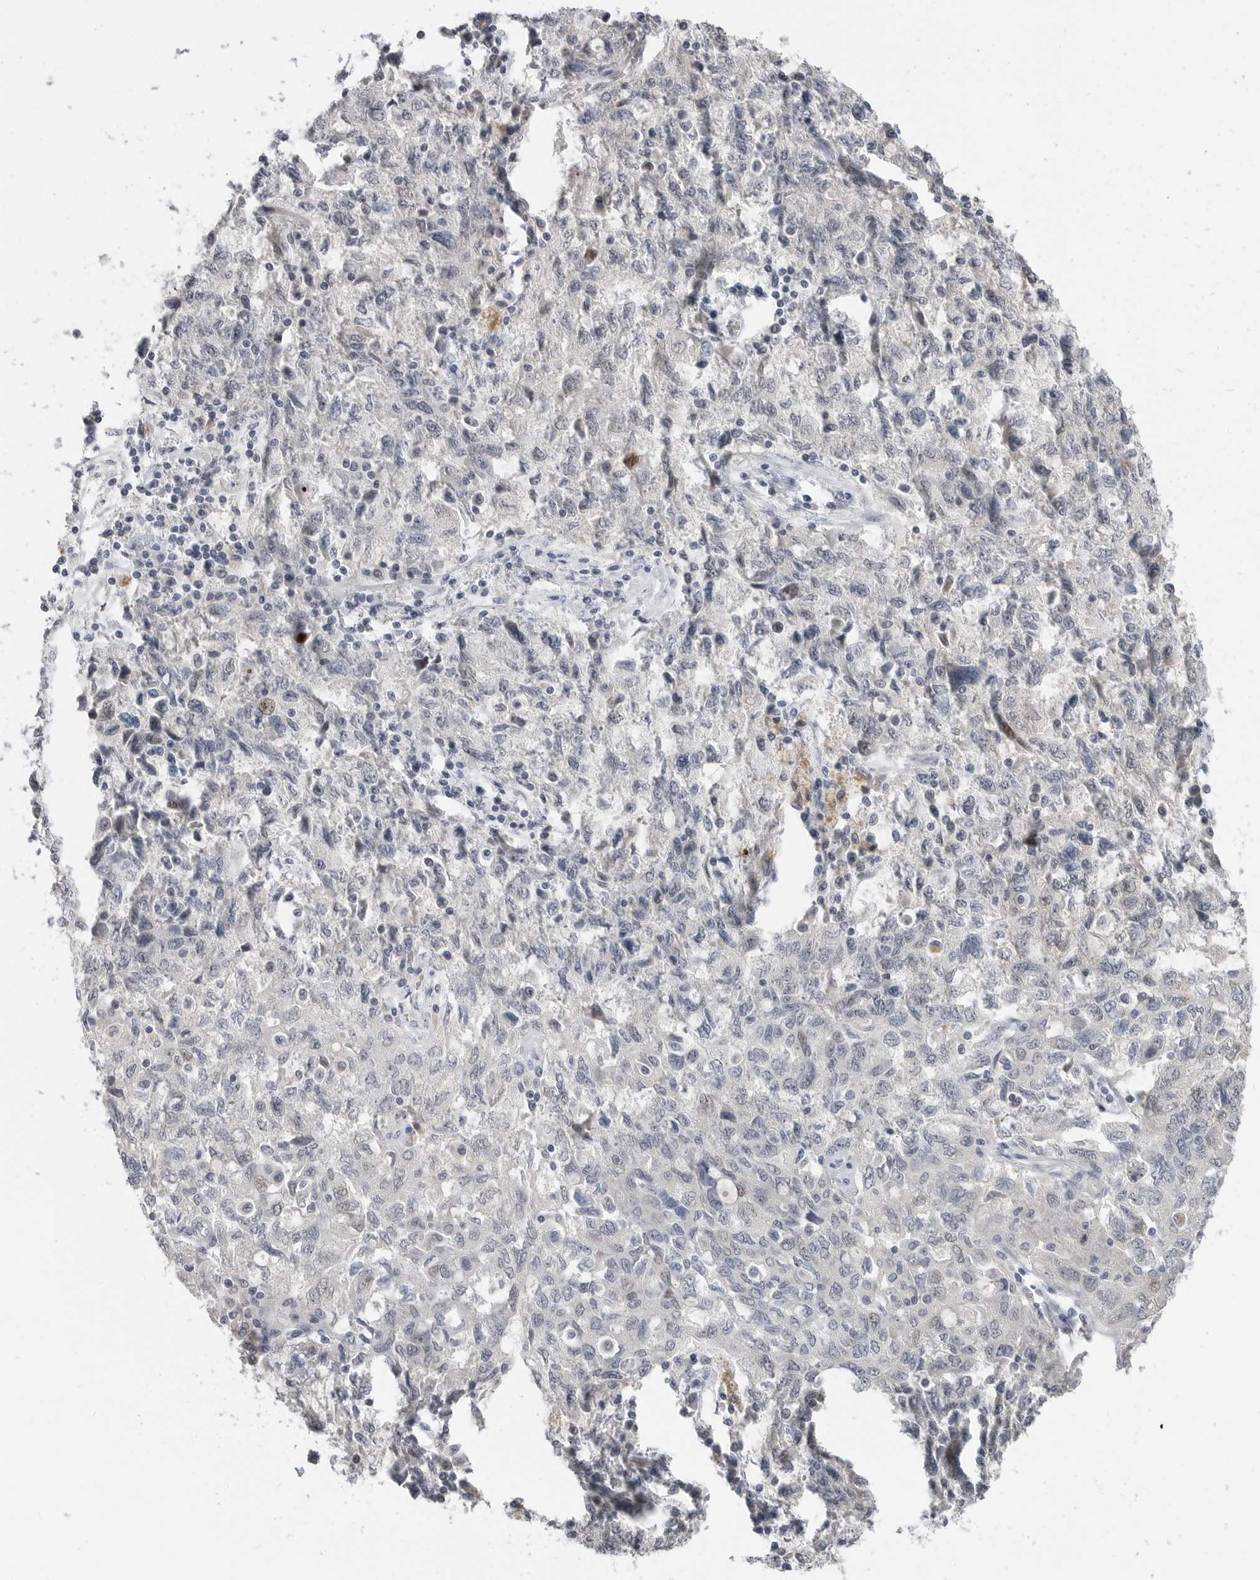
{"staining": {"intensity": "negative", "quantity": "none", "location": "none"}, "tissue": "ovarian cancer", "cell_type": "Tumor cells", "image_type": "cancer", "snomed": [{"axis": "morphology", "description": "Carcinoma, NOS"}, {"axis": "morphology", "description": "Cystadenocarcinoma, serous, NOS"}, {"axis": "topography", "description": "Ovary"}], "caption": "Immunohistochemical staining of ovarian serous cystadenocarcinoma shows no significant expression in tumor cells.", "gene": "PLEKHF1", "patient": {"sex": "female", "age": 69}}